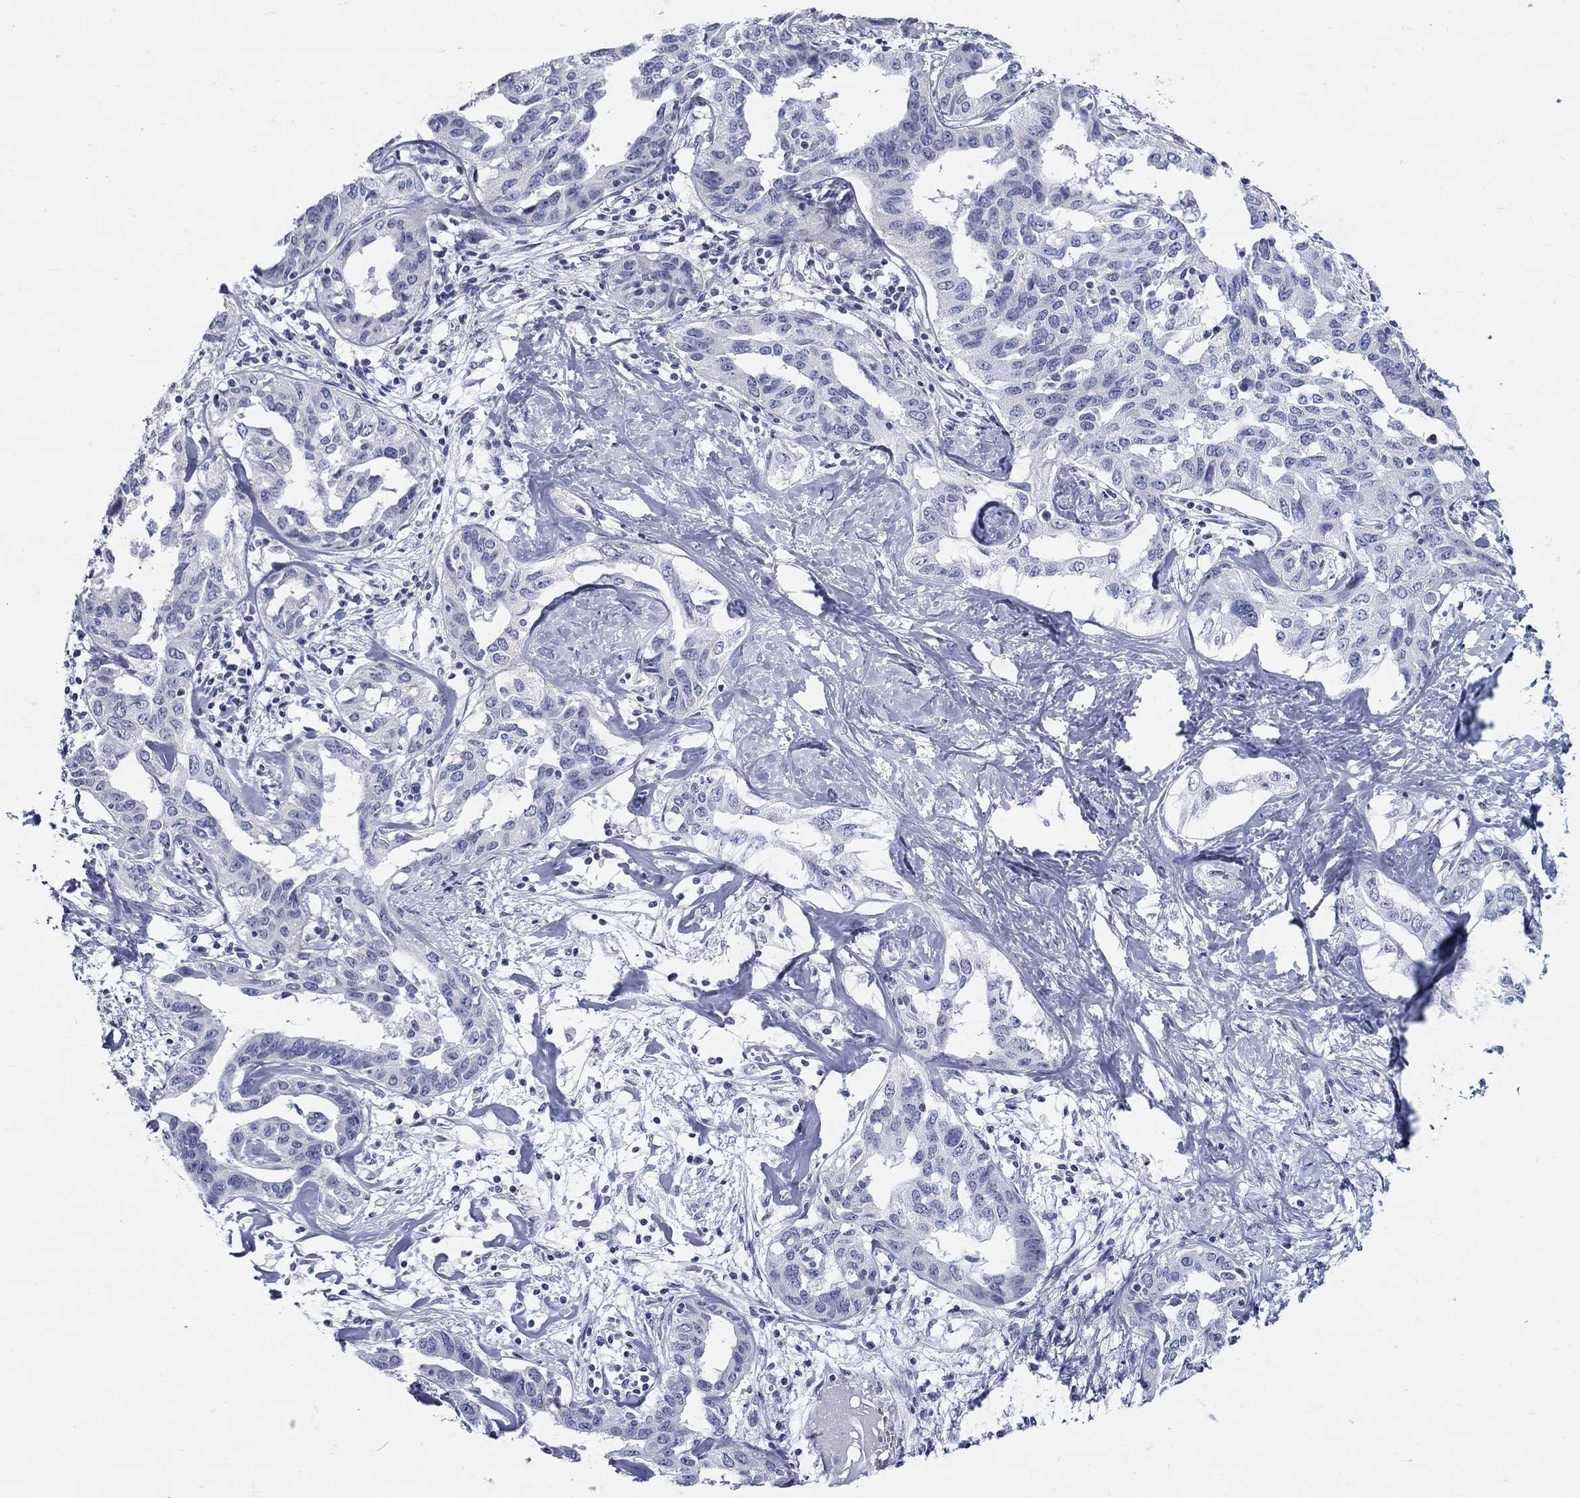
{"staining": {"intensity": "negative", "quantity": "none", "location": "none"}, "tissue": "liver cancer", "cell_type": "Tumor cells", "image_type": "cancer", "snomed": [{"axis": "morphology", "description": "Cholangiocarcinoma"}, {"axis": "topography", "description": "Liver"}], "caption": "Liver cholangiocarcinoma stained for a protein using IHC shows no staining tumor cells.", "gene": "CRYGS", "patient": {"sex": "male", "age": 59}}